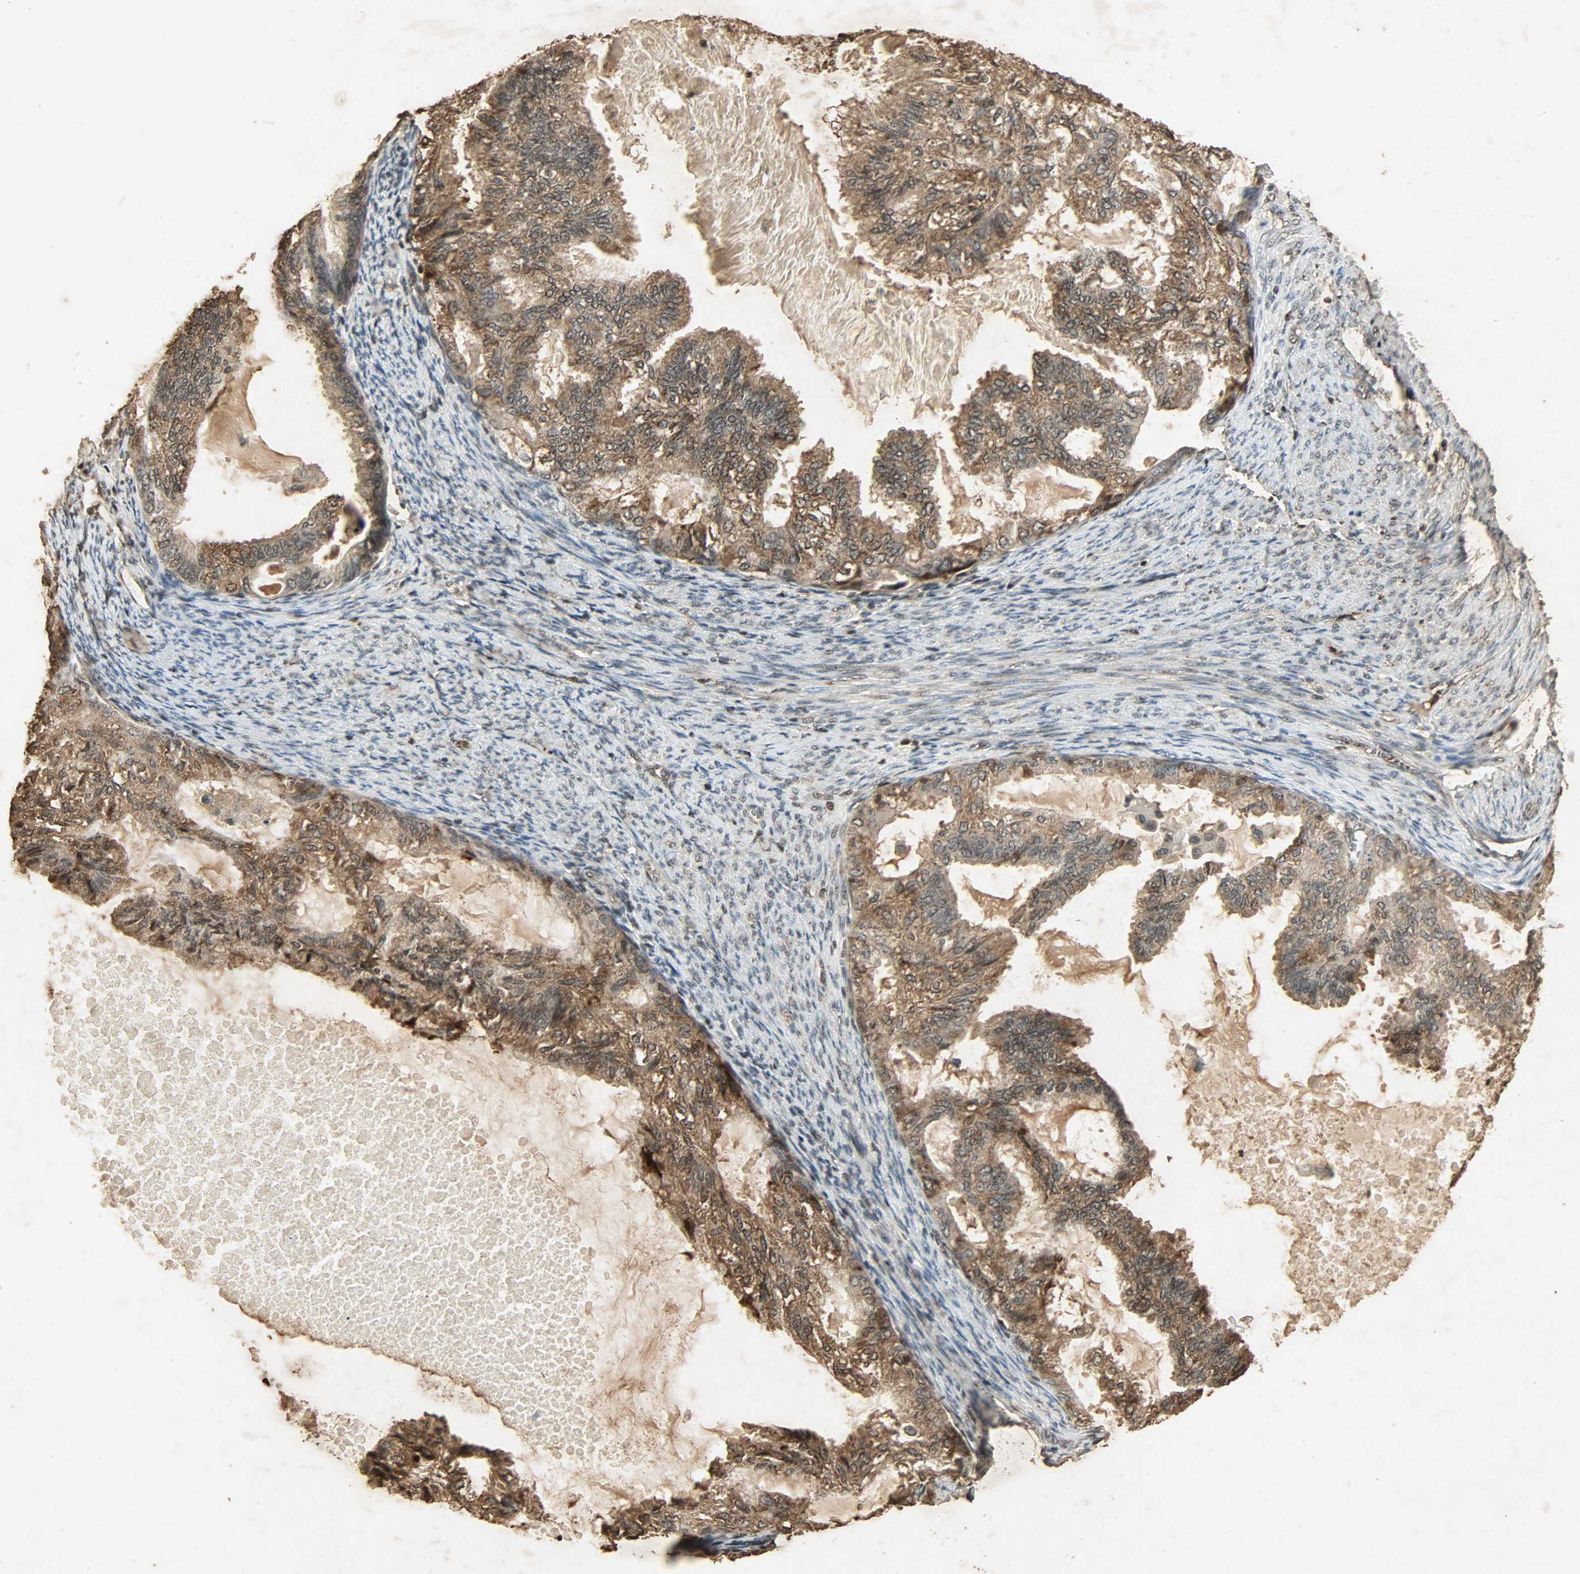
{"staining": {"intensity": "strong", "quantity": ">75%", "location": "cytoplasmic/membranous,nuclear"}, "tissue": "cervical cancer", "cell_type": "Tumor cells", "image_type": "cancer", "snomed": [{"axis": "morphology", "description": "Normal tissue, NOS"}, {"axis": "morphology", "description": "Adenocarcinoma, NOS"}, {"axis": "topography", "description": "Cervix"}, {"axis": "topography", "description": "Endometrium"}], "caption": "High-power microscopy captured an IHC micrograph of cervical adenocarcinoma, revealing strong cytoplasmic/membranous and nuclear staining in about >75% of tumor cells.", "gene": "PPP3R1", "patient": {"sex": "female", "age": 86}}